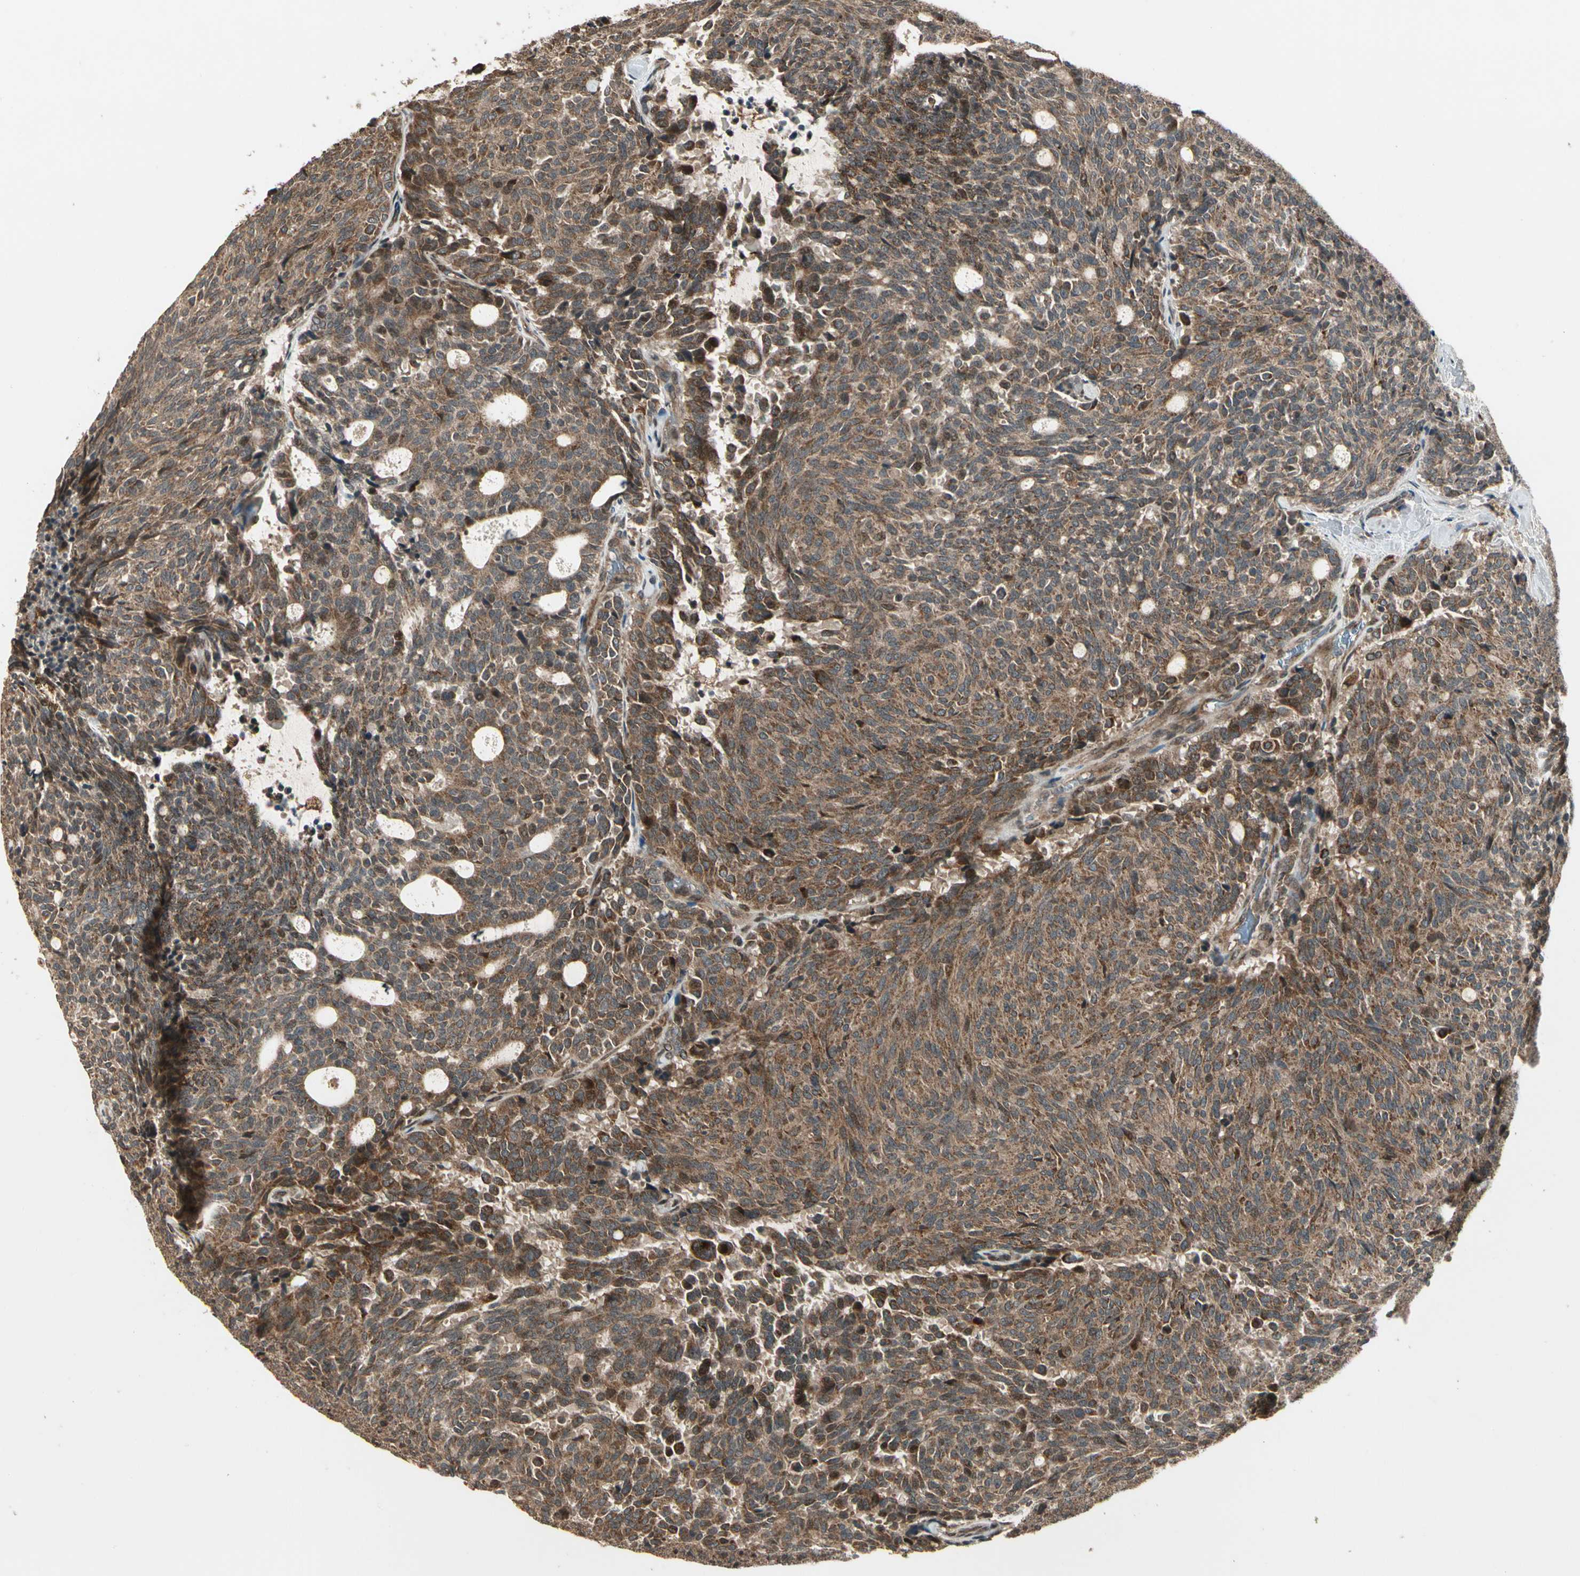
{"staining": {"intensity": "moderate", "quantity": ">75%", "location": "cytoplasmic/membranous"}, "tissue": "carcinoid", "cell_type": "Tumor cells", "image_type": "cancer", "snomed": [{"axis": "morphology", "description": "Carcinoid, malignant, NOS"}, {"axis": "topography", "description": "Pancreas"}], "caption": "This is a histology image of immunohistochemistry staining of carcinoid (malignant), which shows moderate staining in the cytoplasmic/membranous of tumor cells.", "gene": "GLUL", "patient": {"sex": "female", "age": 54}}